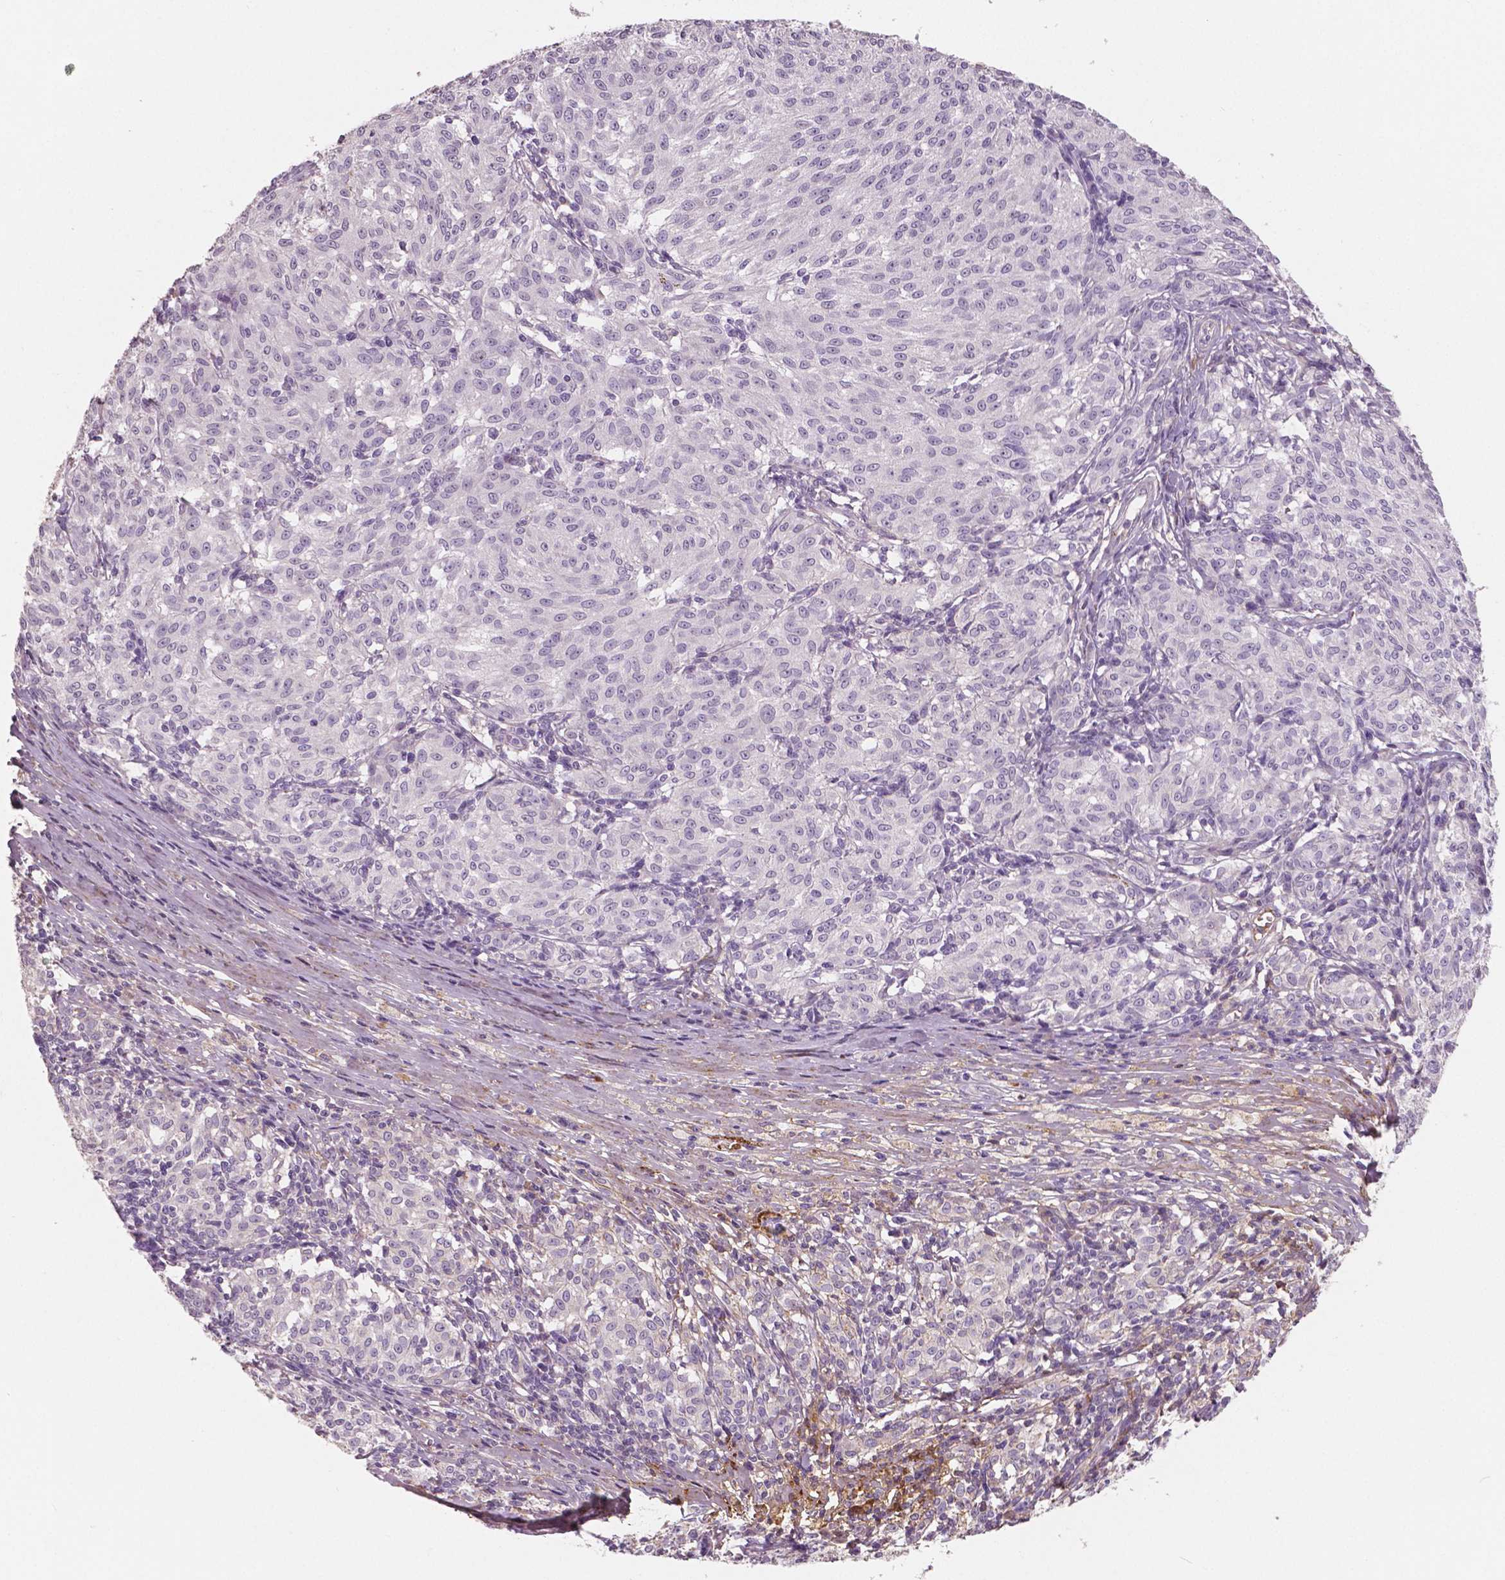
{"staining": {"intensity": "negative", "quantity": "none", "location": "none"}, "tissue": "melanoma", "cell_type": "Tumor cells", "image_type": "cancer", "snomed": [{"axis": "morphology", "description": "Malignant melanoma, NOS"}, {"axis": "topography", "description": "Skin"}], "caption": "The image shows no staining of tumor cells in melanoma.", "gene": "APOA4", "patient": {"sex": "female", "age": 72}}